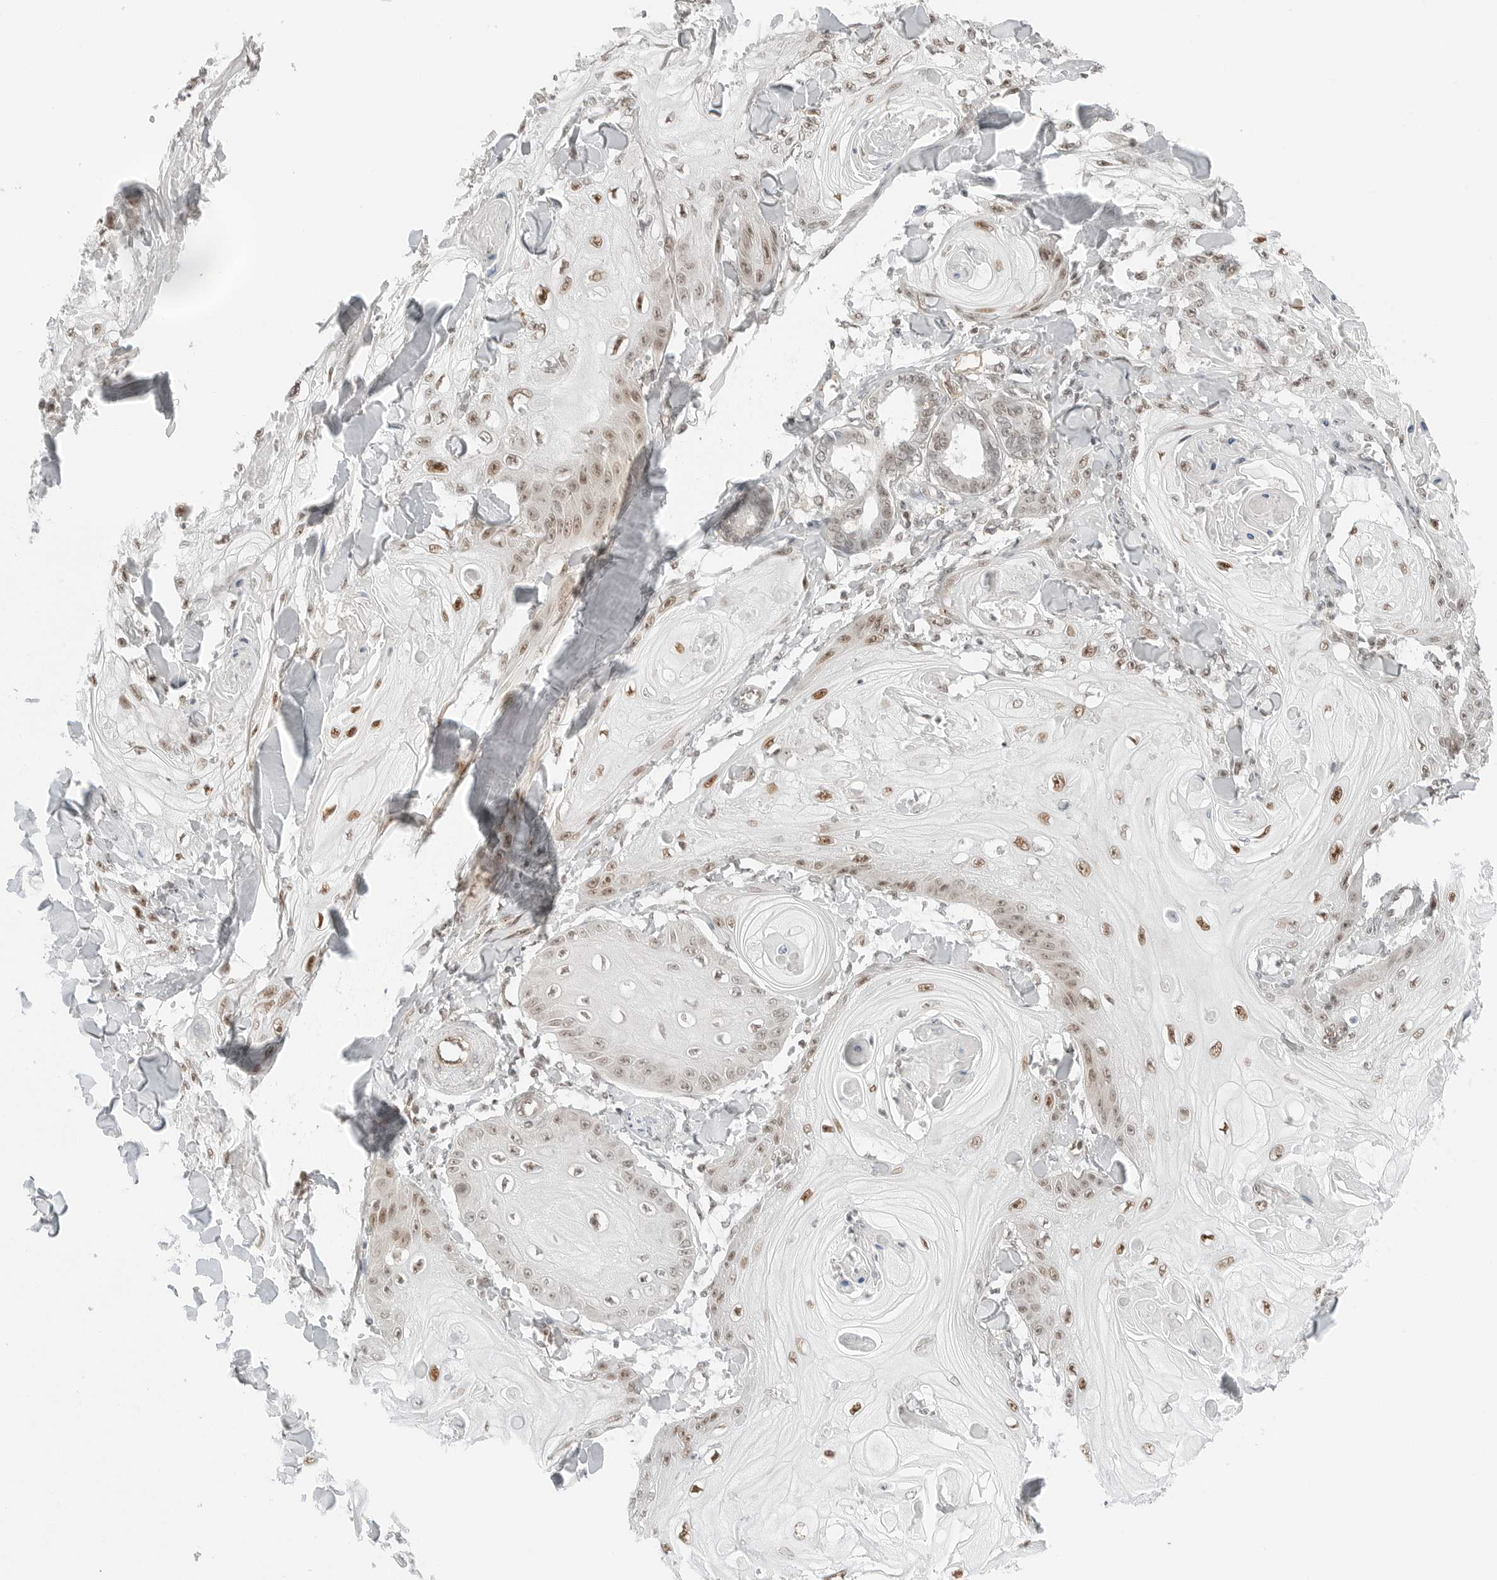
{"staining": {"intensity": "moderate", "quantity": ">75%", "location": "nuclear"}, "tissue": "skin cancer", "cell_type": "Tumor cells", "image_type": "cancer", "snomed": [{"axis": "morphology", "description": "Squamous cell carcinoma, NOS"}, {"axis": "topography", "description": "Skin"}], "caption": "Moderate nuclear expression is present in about >75% of tumor cells in skin squamous cell carcinoma. The protein is shown in brown color, while the nuclei are stained blue.", "gene": "CRTC2", "patient": {"sex": "male", "age": 74}}